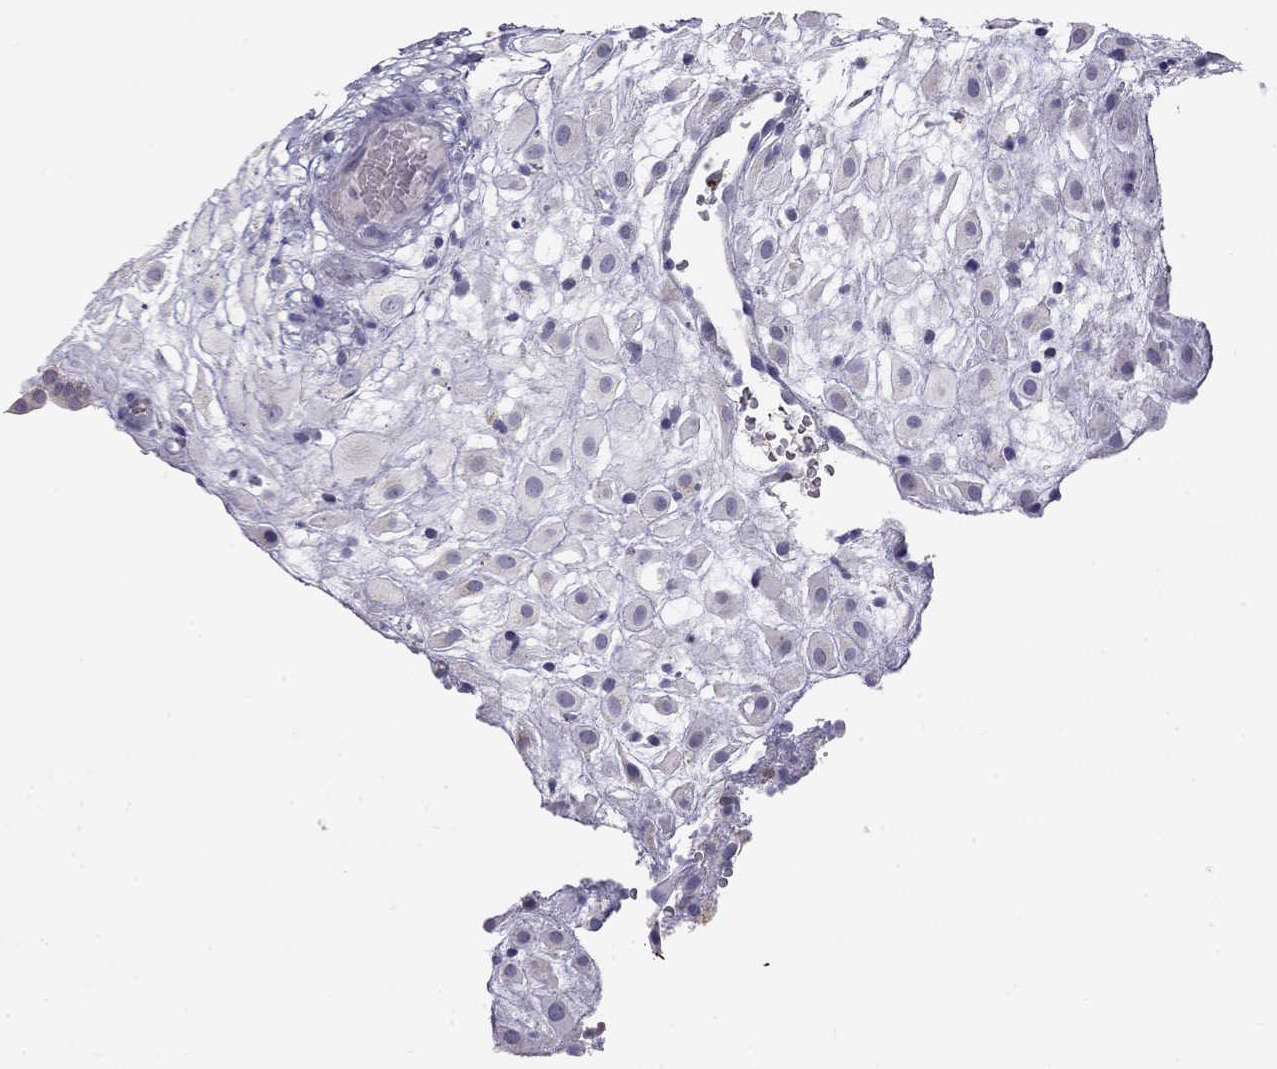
{"staining": {"intensity": "negative", "quantity": "none", "location": "none"}, "tissue": "placenta", "cell_type": "Decidual cells", "image_type": "normal", "snomed": [{"axis": "morphology", "description": "Normal tissue, NOS"}, {"axis": "topography", "description": "Placenta"}], "caption": "Placenta stained for a protein using immunohistochemistry demonstrates no staining decidual cells.", "gene": "TDRD6", "patient": {"sex": "female", "age": 24}}